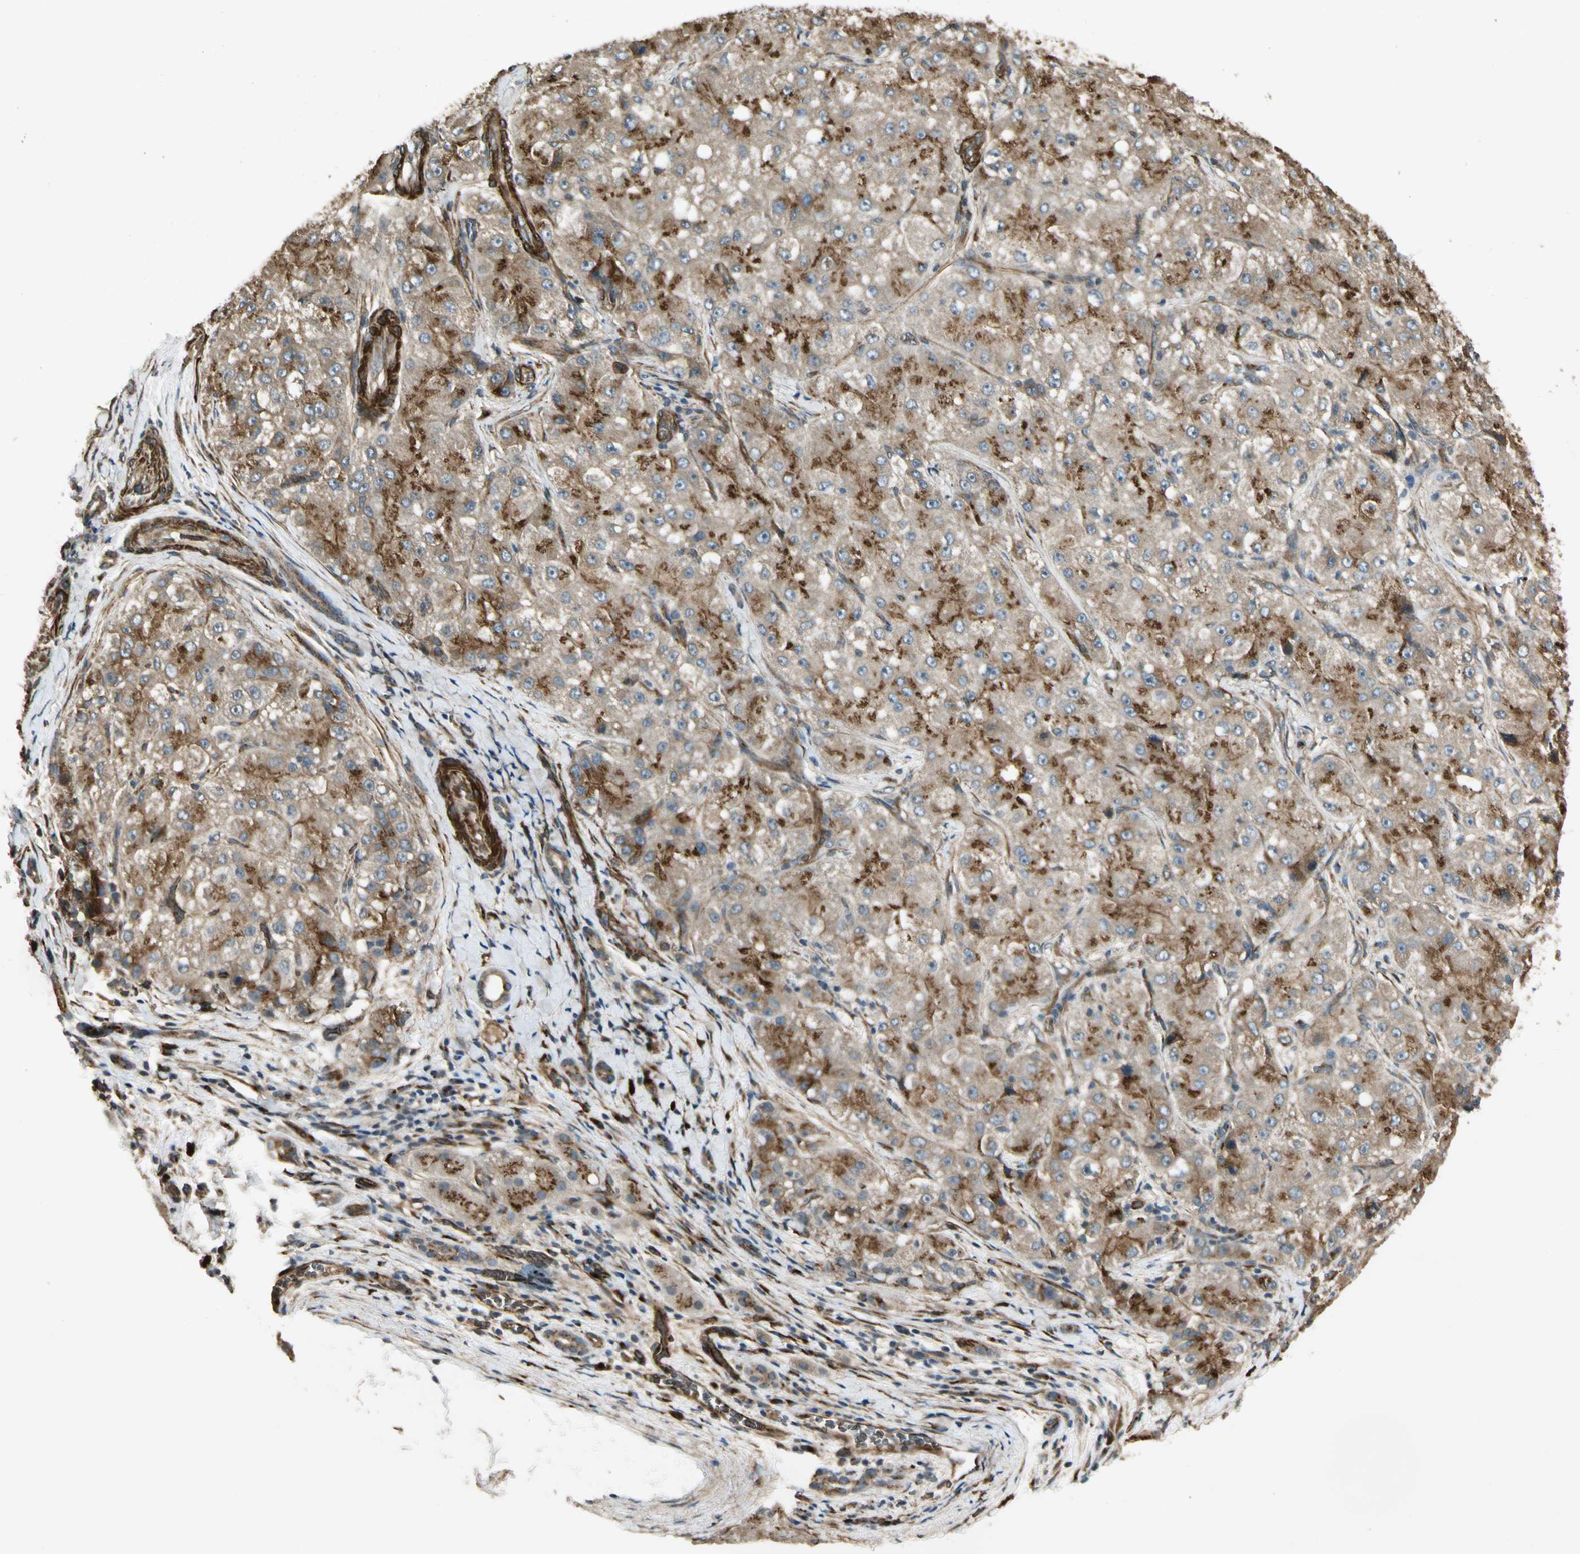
{"staining": {"intensity": "moderate", "quantity": ">75%", "location": "cytoplasmic/membranous"}, "tissue": "liver cancer", "cell_type": "Tumor cells", "image_type": "cancer", "snomed": [{"axis": "morphology", "description": "Carcinoma, Hepatocellular, NOS"}, {"axis": "topography", "description": "Liver"}], "caption": "Protein analysis of liver cancer tissue exhibits moderate cytoplasmic/membranous positivity in approximately >75% of tumor cells.", "gene": "GCK", "patient": {"sex": "male", "age": 80}}